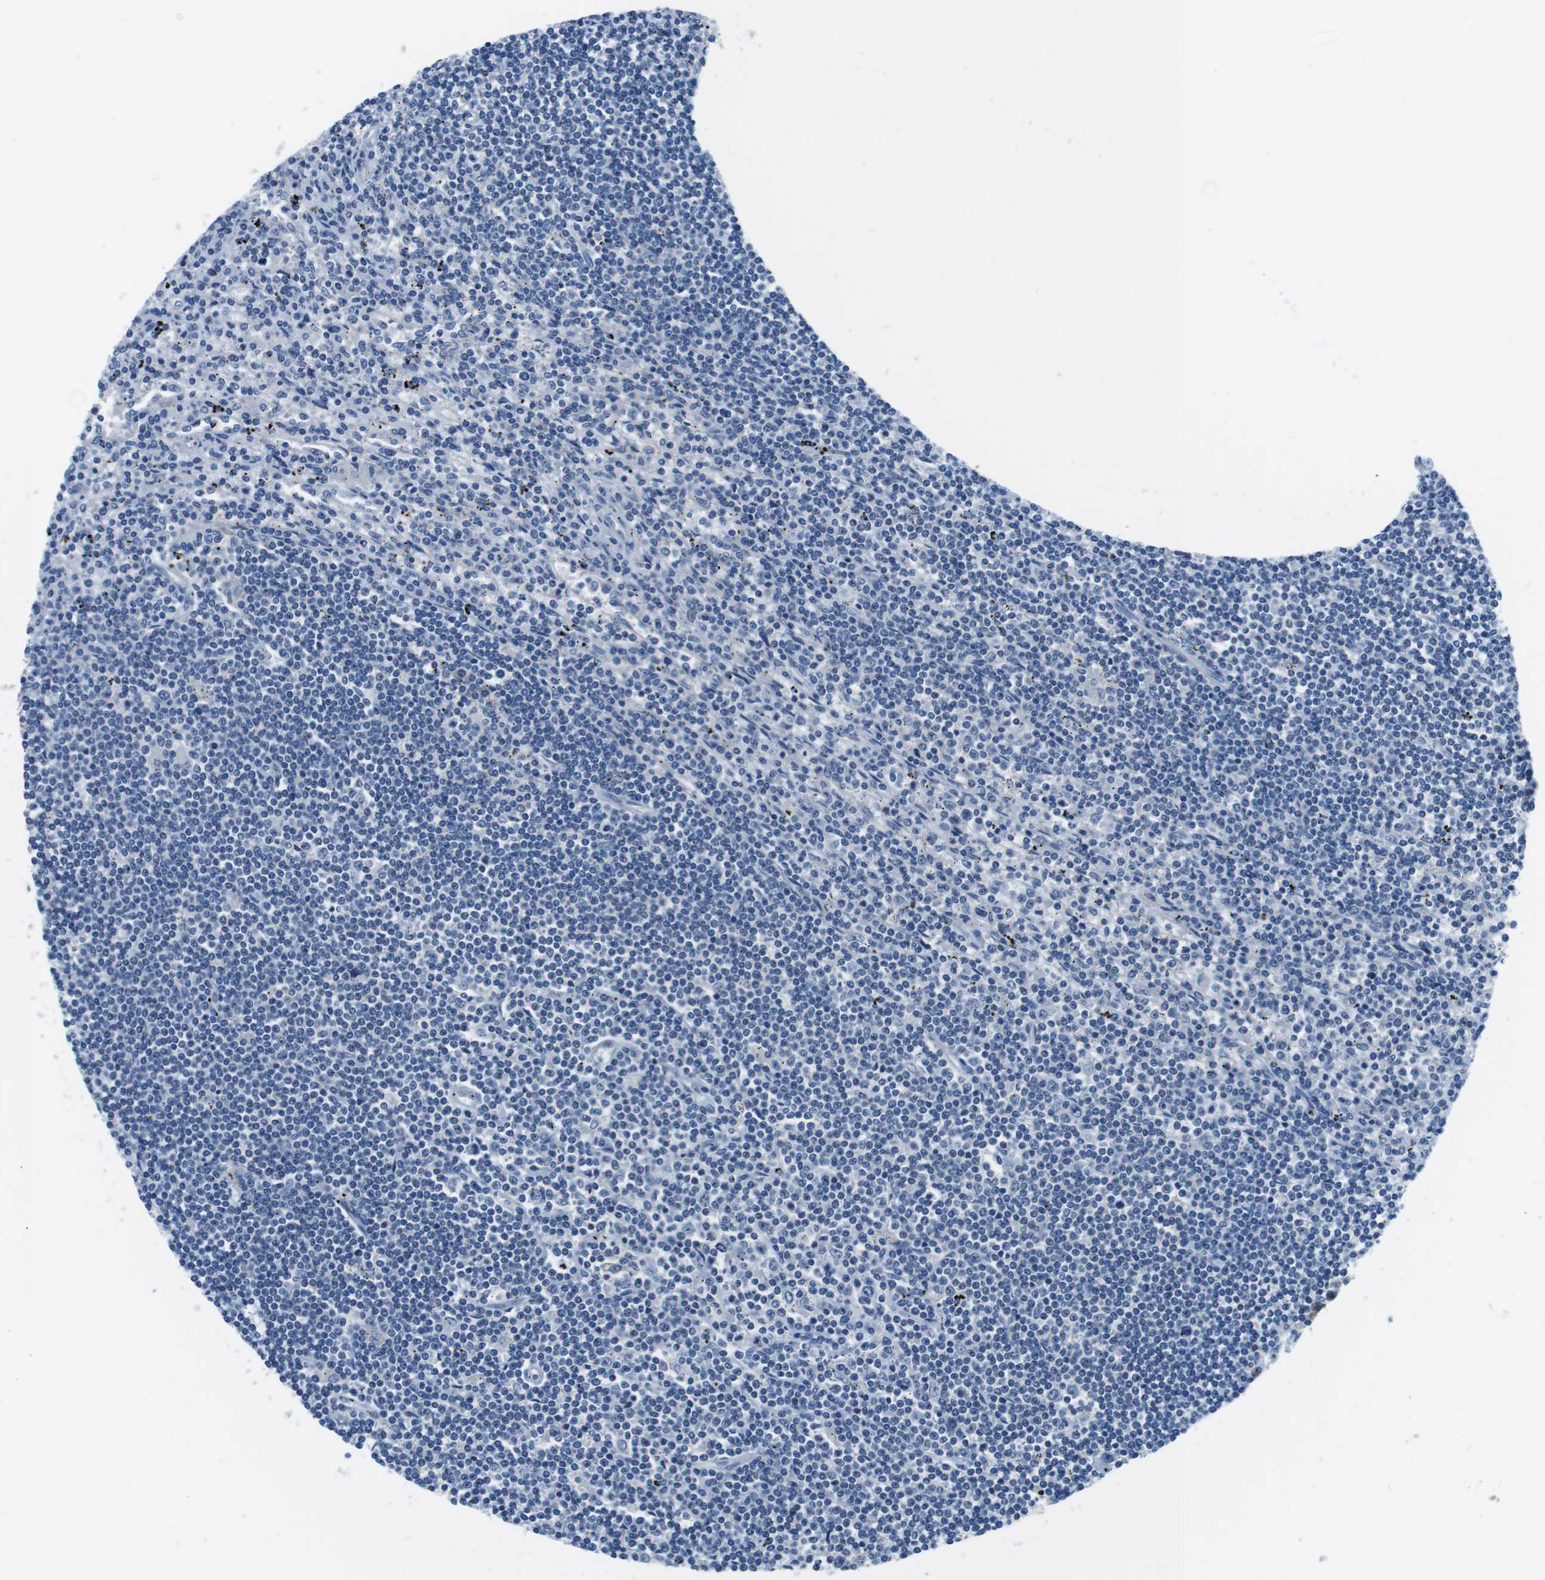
{"staining": {"intensity": "negative", "quantity": "none", "location": "none"}, "tissue": "lymphoma", "cell_type": "Tumor cells", "image_type": "cancer", "snomed": [{"axis": "morphology", "description": "Malignant lymphoma, non-Hodgkin's type, Low grade"}, {"axis": "topography", "description": "Spleen"}], "caption": "Tumor cells are negative for brown protein staining in malignant lymphoma, non-Hodgkin's type (low-grade).", "gene": "DENND4C", "patient": {"sex": "male", "age": 76}}